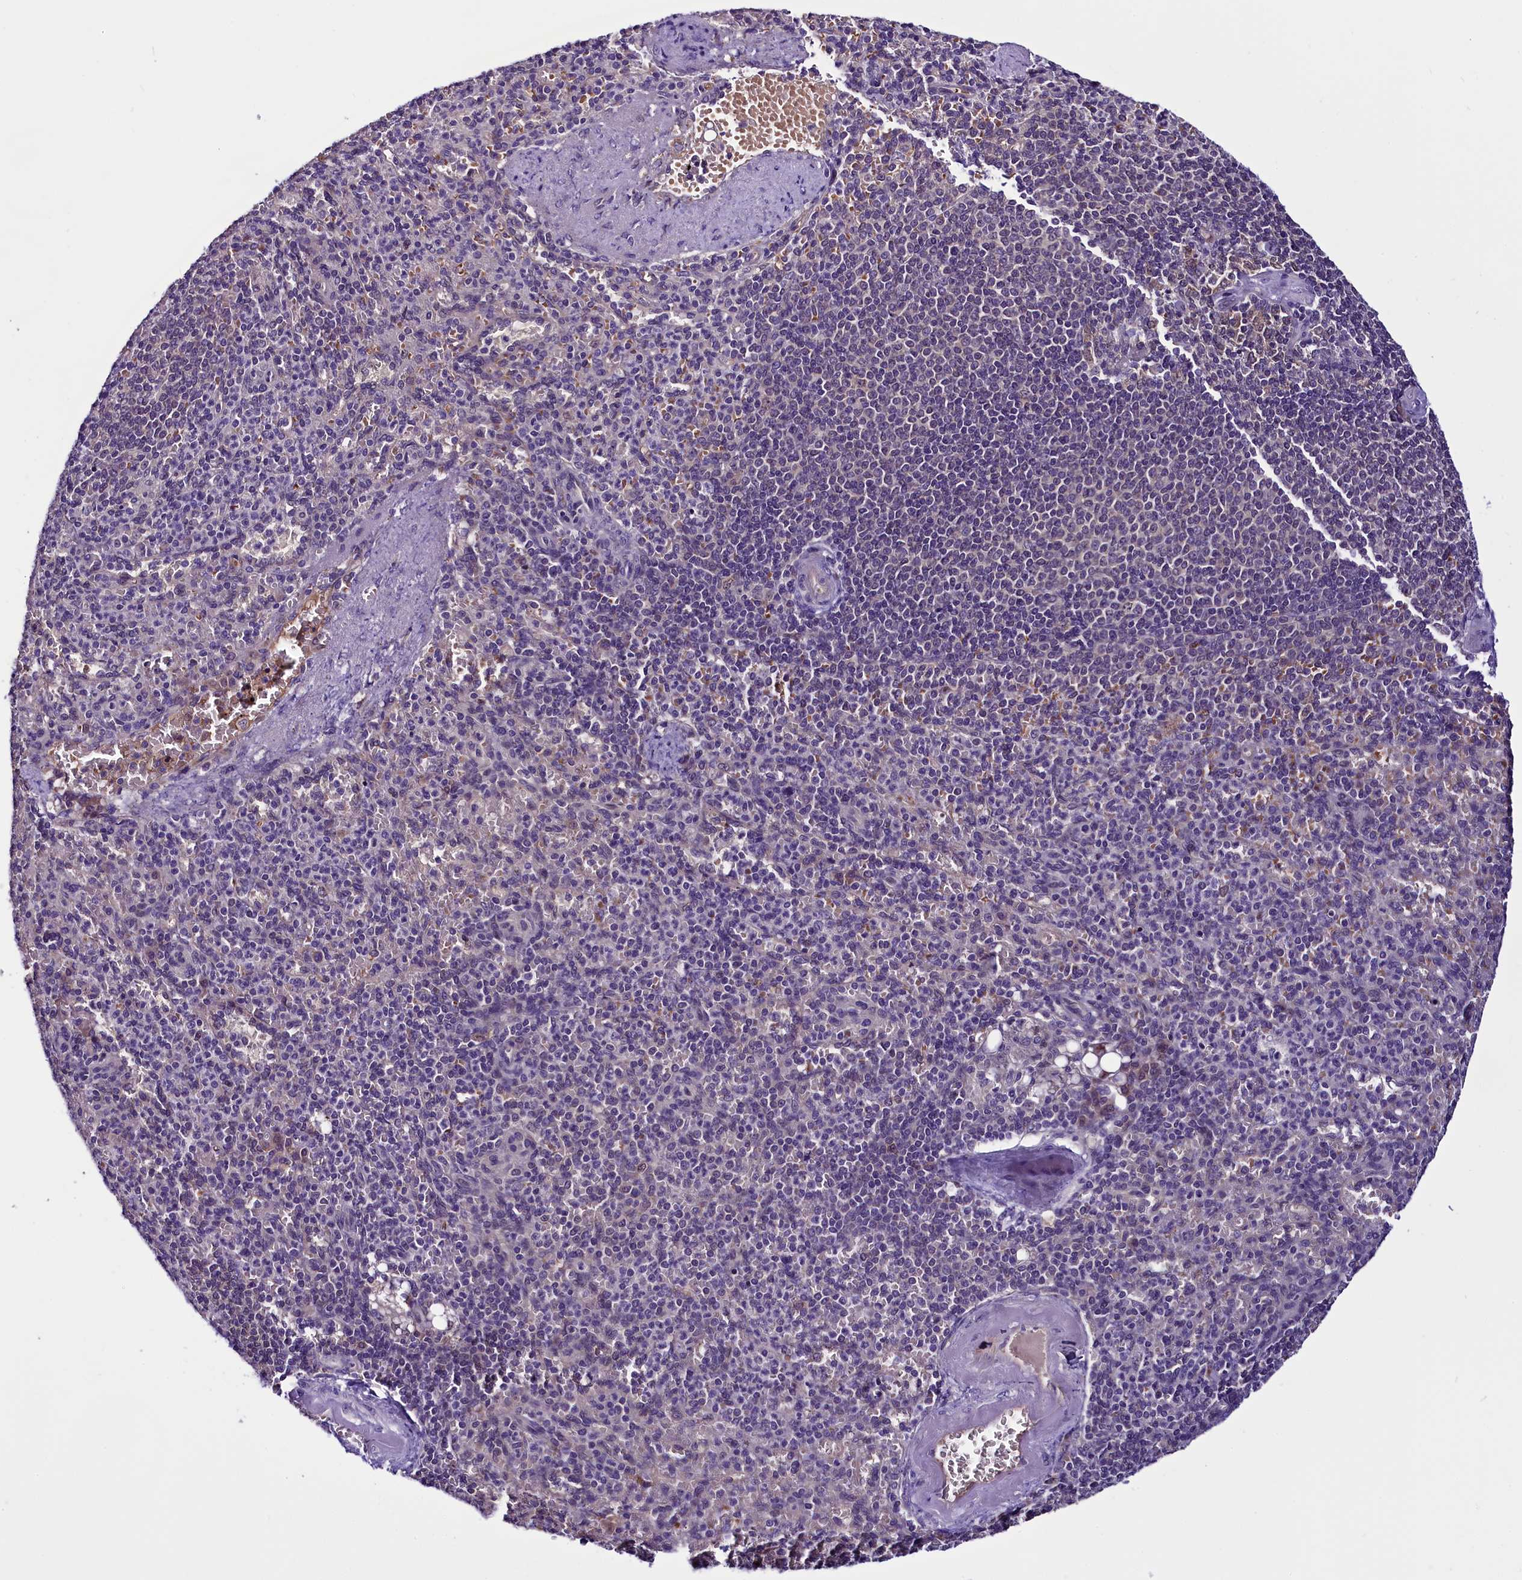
{"staining": {"intensity": "weak", "quantity": "<25%", "location": "cytoplasmic/membranous"}, "tissue": "spleen", "cell_type": "Cells in red pulp", "image_type": "normal", "snomed": [{"axis": "morphology", "description": "Normal tissue, NOS"}, {"axis": "topography", "description": "Spleen"}], "caption": "Photomicrograph shows no significant protein staining in cells in red pulp of unremarkable spleen.", "gene": "C9orf40", "patient": {"sex": "female", "age": 74}}